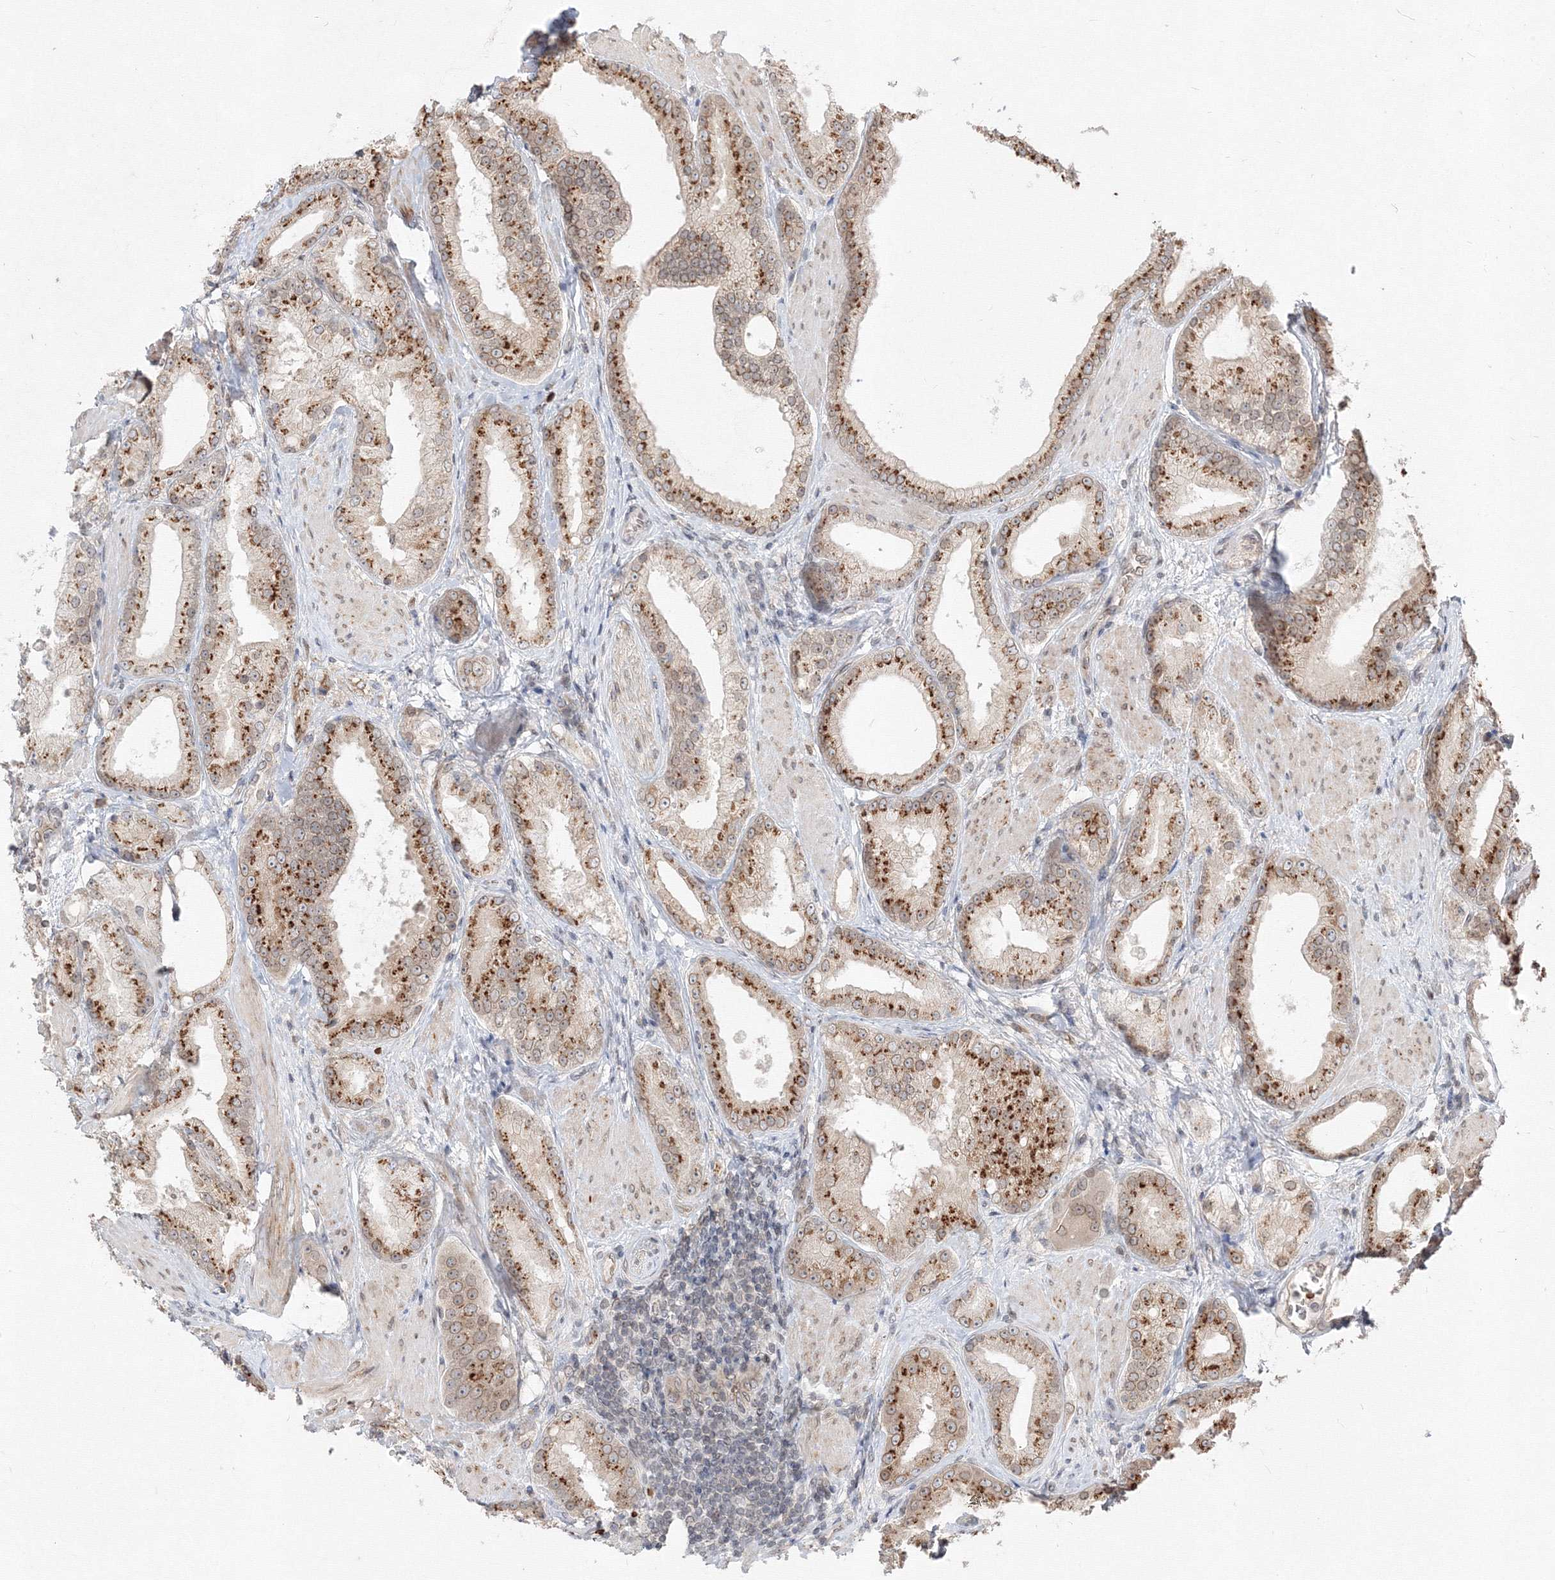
{"staining": {"intensity": "moderate", "quantity": ">75%", "location": "cytoplasmic/membranous"}, "tissue": "prostate cancer", "cell_type": "Tumor cells", "image_type": "cancer", "snomed": [{"axis": "morphology", "description": "Adenocarcinoma, Low grade"}, {"axis": "topography", "description": "Prostate"}], "caption": "Immunohistochemistry (IHC) (DAB (3,3'-diaminobenzidine)) staining of prostate cancer demonstrates moderate cytoplasmic/membranous protein staining in about >75% of tumor cells. The staining was performed using DAB to visualize the protein expression in brown, while the nuclei were stained in blue with hematoxylin (Magnification: 20x).", "gene": "DNAJB2", "patient": {"sex": "male", "age": 67}}